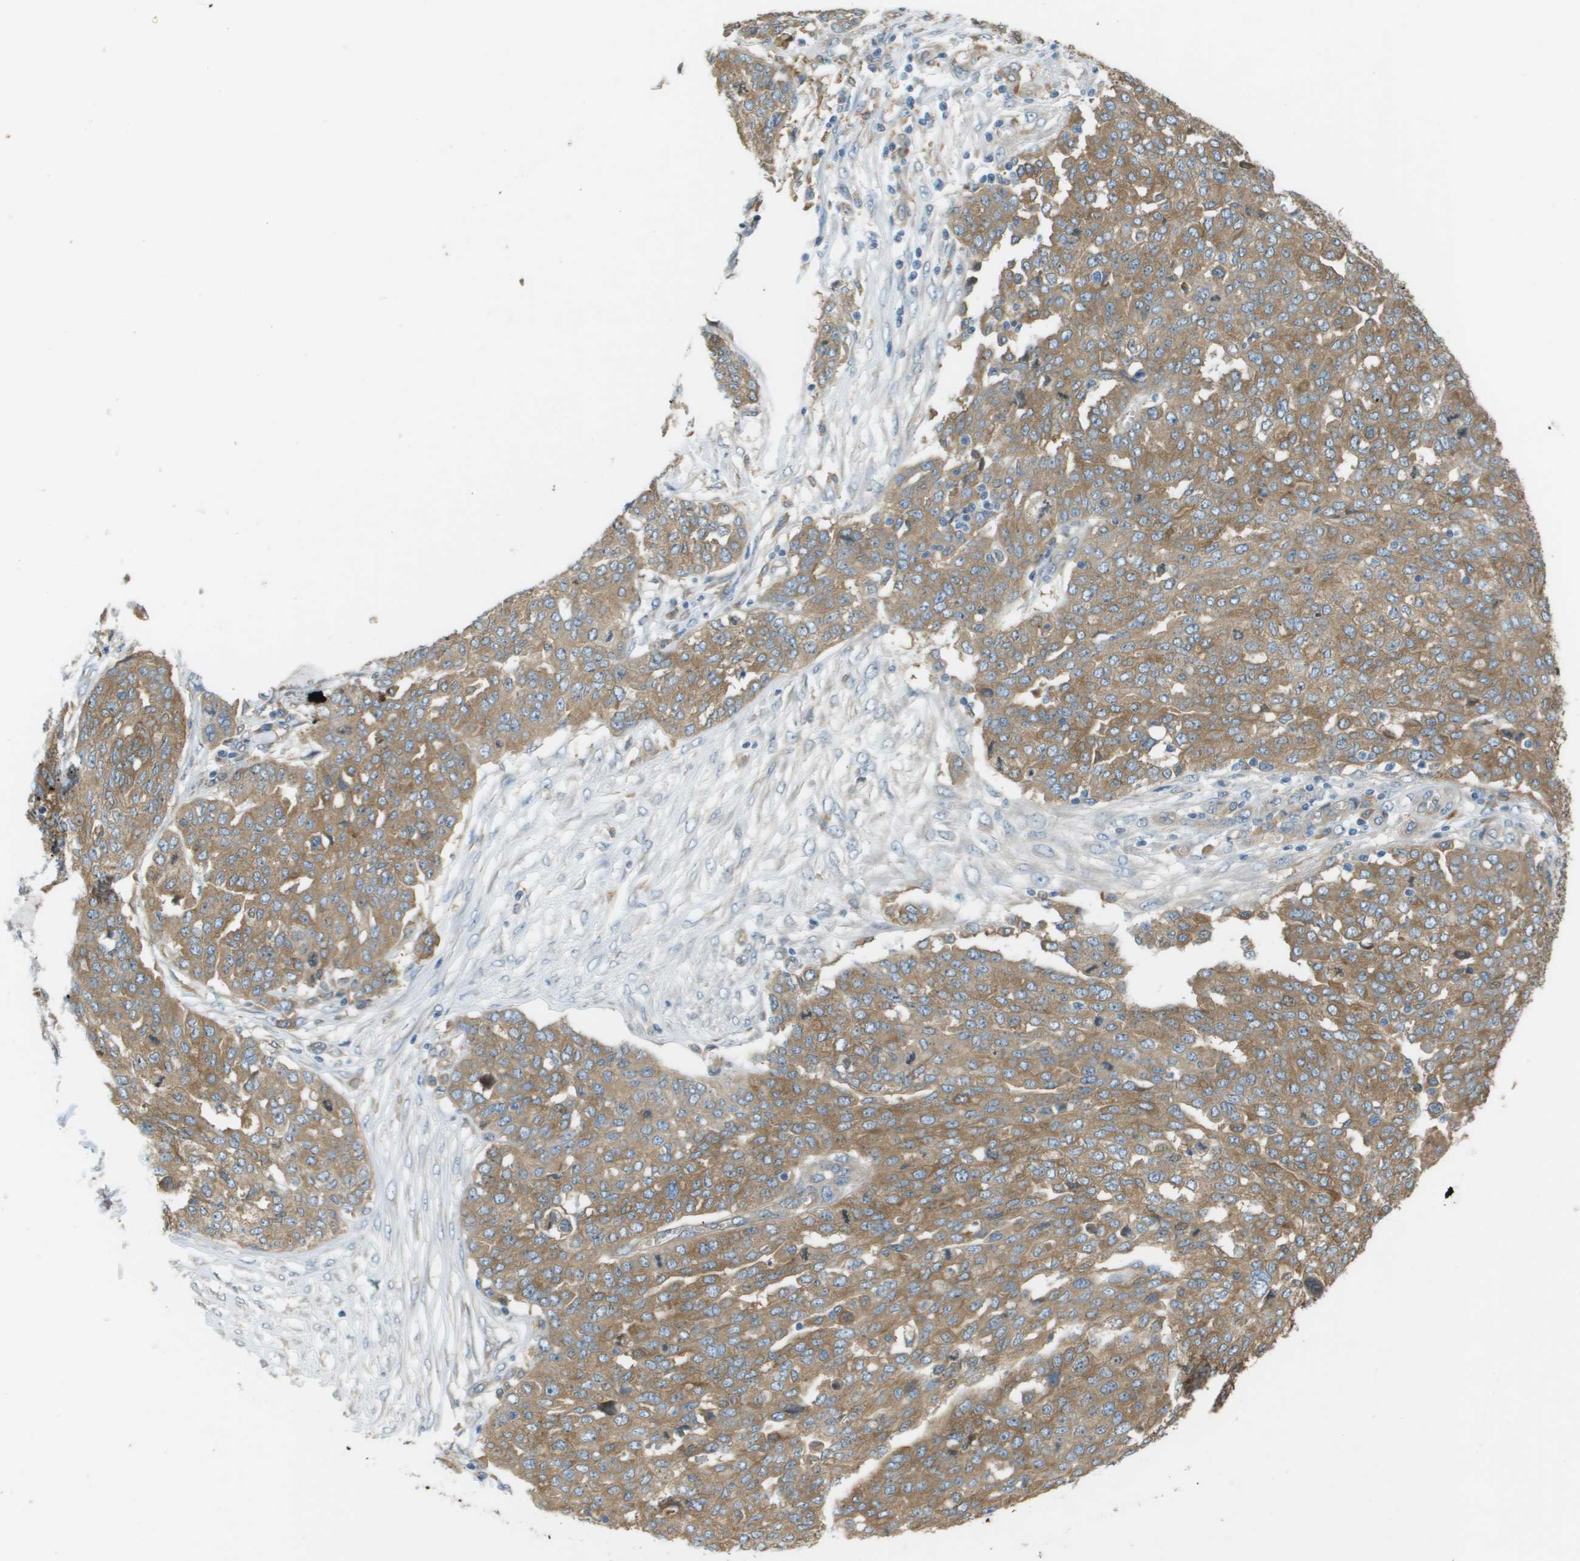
{"staining": {"intensity": "moderate", "quantity": ">75%", "location": "cytoplasmic/membranous"}, "tissue": "ovarian cancer", "cell_type": "Tumor cells", "image_type": "cancer", "snomed": [{"axis": "morphology", "description": "Cystadenocarcinoma, serous, NOS"}, {"axis": "topography", "description": "Soft tissue"}, {"axis": "topography", "description": "Ovary"}], "caption": "This is an image of immunohistochemistry (IHC) staining of ovarian serous cystadenocarcinoma, which shows moderate staining in the cytoplasmic/membranous of tumor cells.", "gene": "CORO1B", "patient": {"sex": "female", "age": 57}}